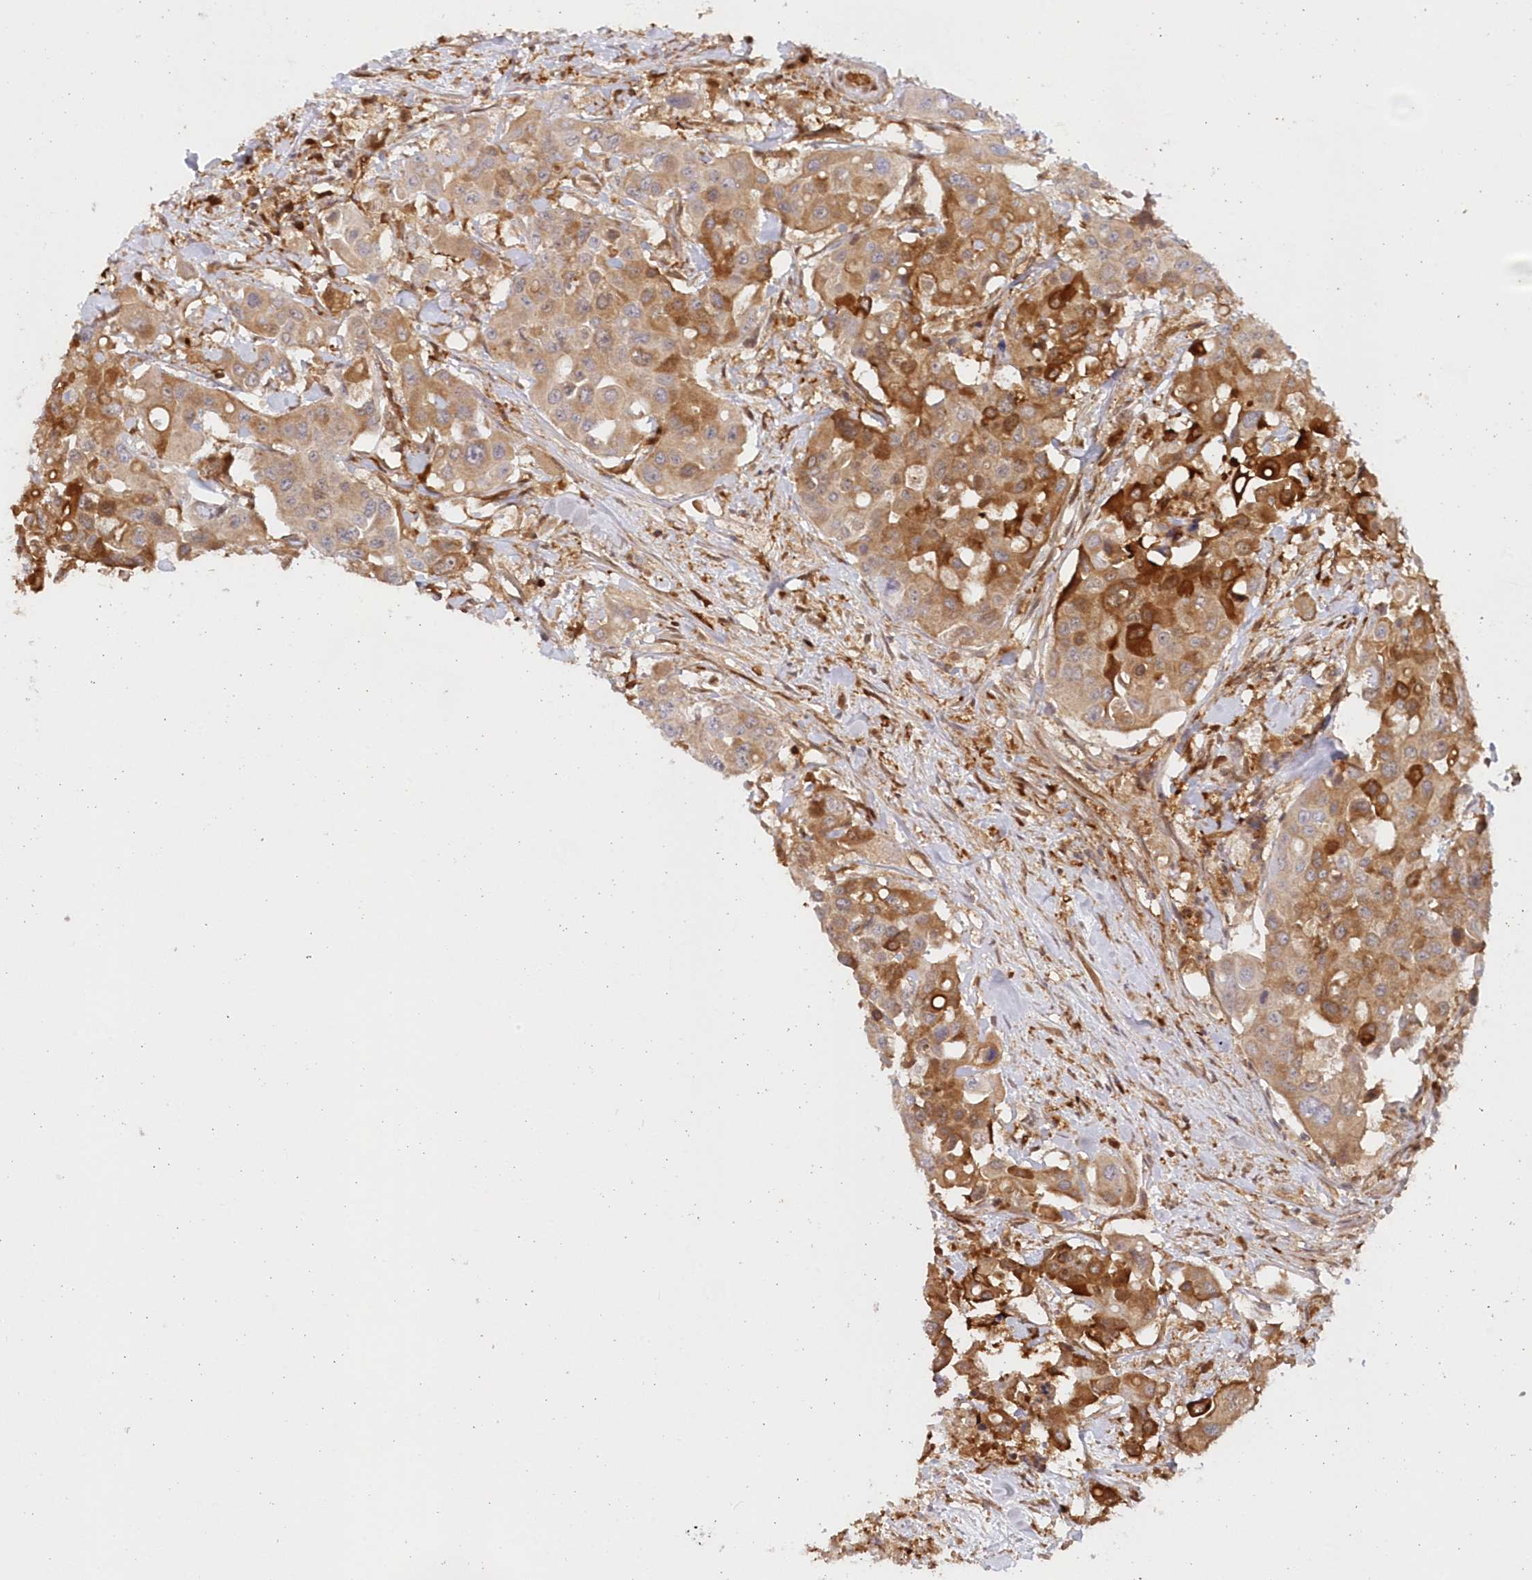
{"staining": {"intensity": "moderate", "quantity": ">75%", "location": "cytoplasmic/membranous"}, "tissue": "colorectal cancer", "cell_type": "Tumor cells", "image_type": "cancer", "snomed": [{"axis": "morphology", "description": "Adenocarcinoma, NOS"}, {"axis": "topography", "description": "Colon"}], "caption": "Colorectal cancer (adenocarcinoma) stained for a protein reveals moderate cytoplasmic/membranous positivity in tumor cells.", "gene": "GBE1", "patient": {"sex": "male", "age": 77}}